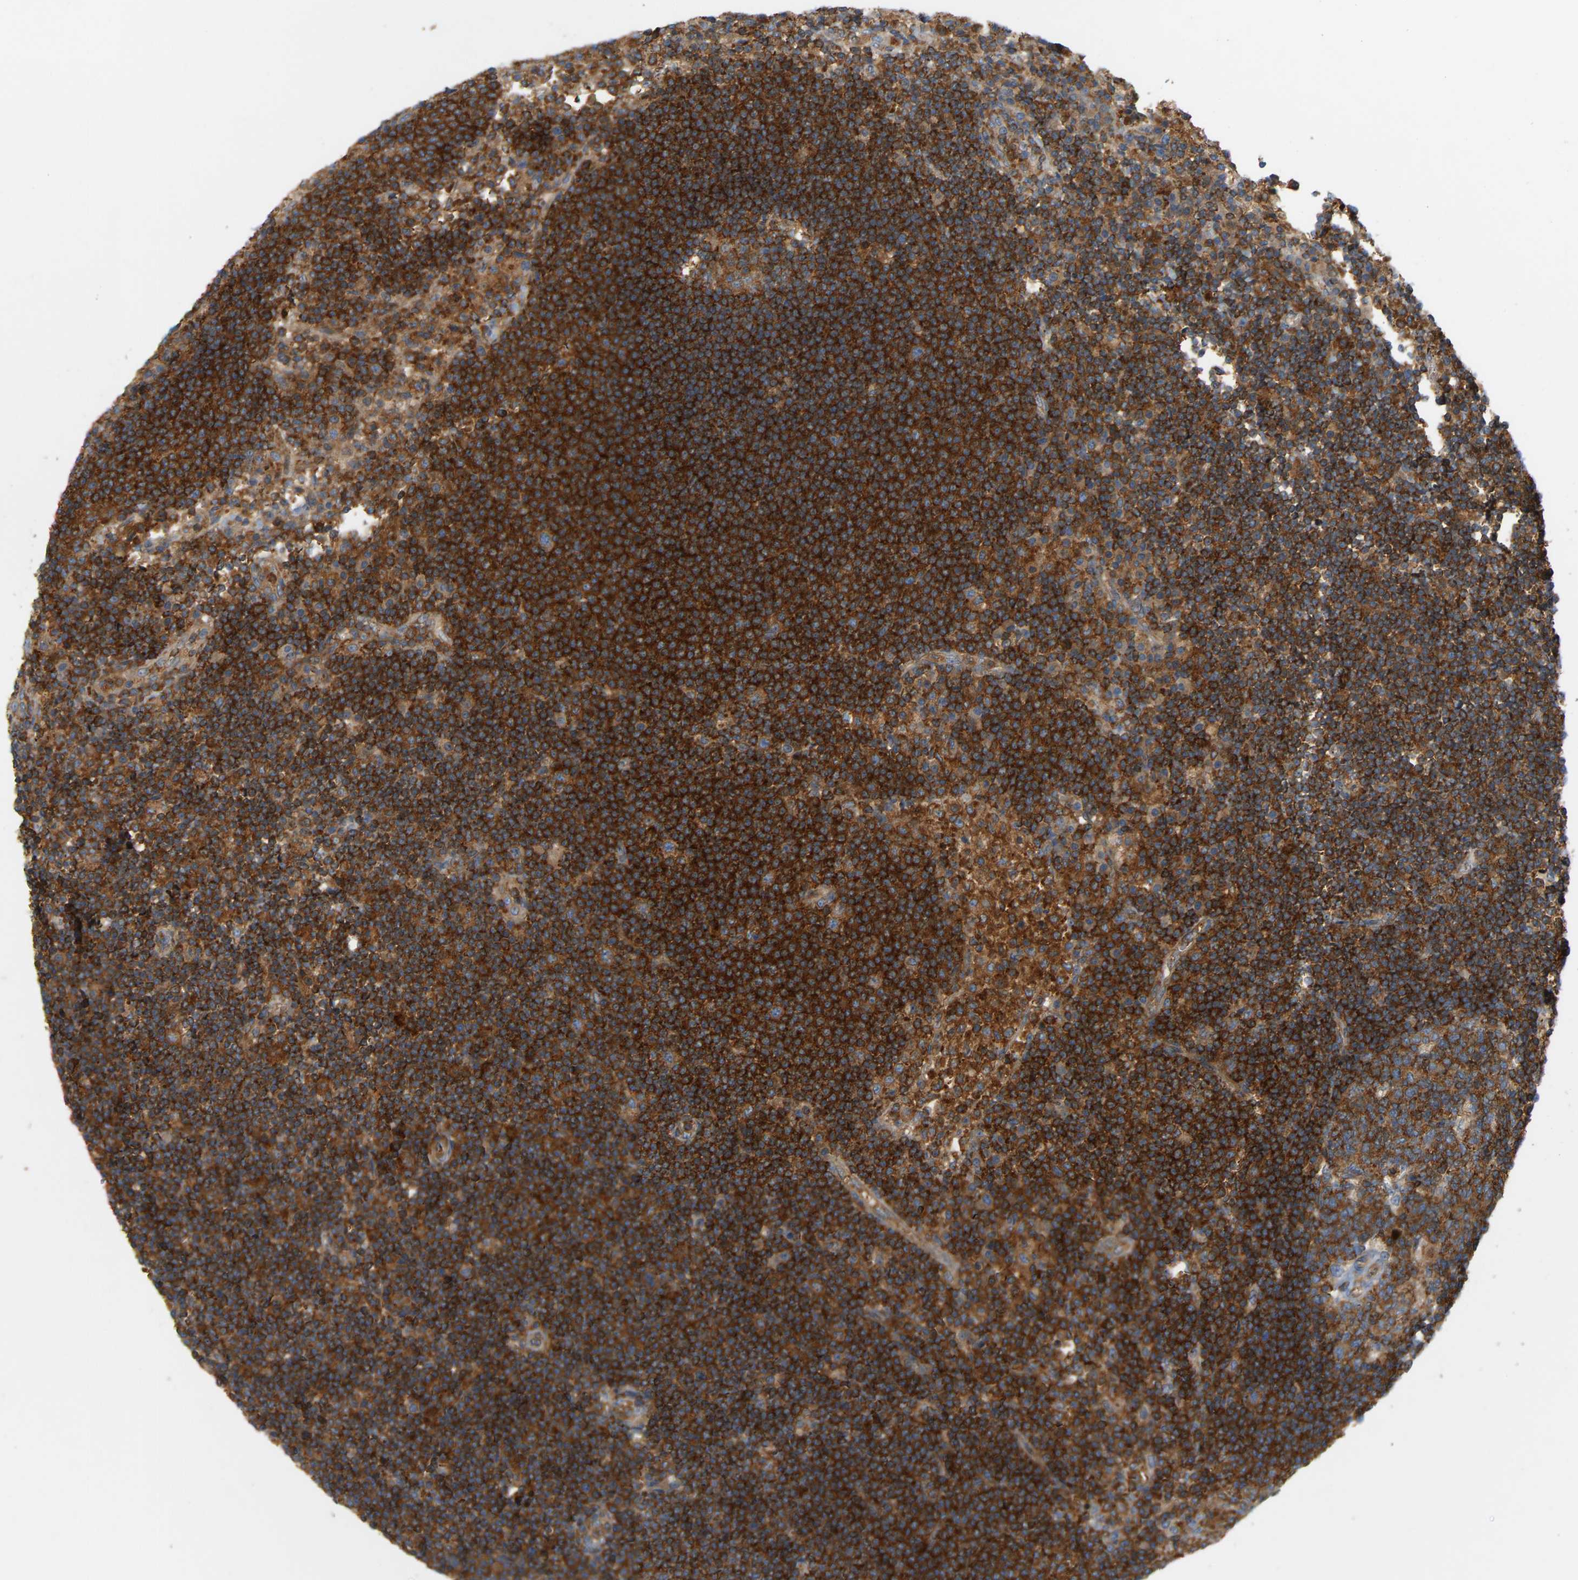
{"staining": {"intensity": "strong", "quantity": ">75%", "location": "cytoplasmic/membranous"}, "tissue": "lymph node", "cell_type": "Germinal center cells", "image_type": "normal", "snomed": [{"axis": "morphology", "description": "Normal tissue, NOS"}, {"axis": "topography", "description": "Lymph node"}], "caption": "Immunohistochemistry of normal human lymph node demonstrates high levels of strong cytoplasmic/membranous expression in approximately >75% of germinal center cells. Using DAB (brown) and hematoxylin (blue) stains, captured at high magnification using brightfield microscopy.", "gene": "AKAP13", "patient": {"sex": "female", "age": 53}}